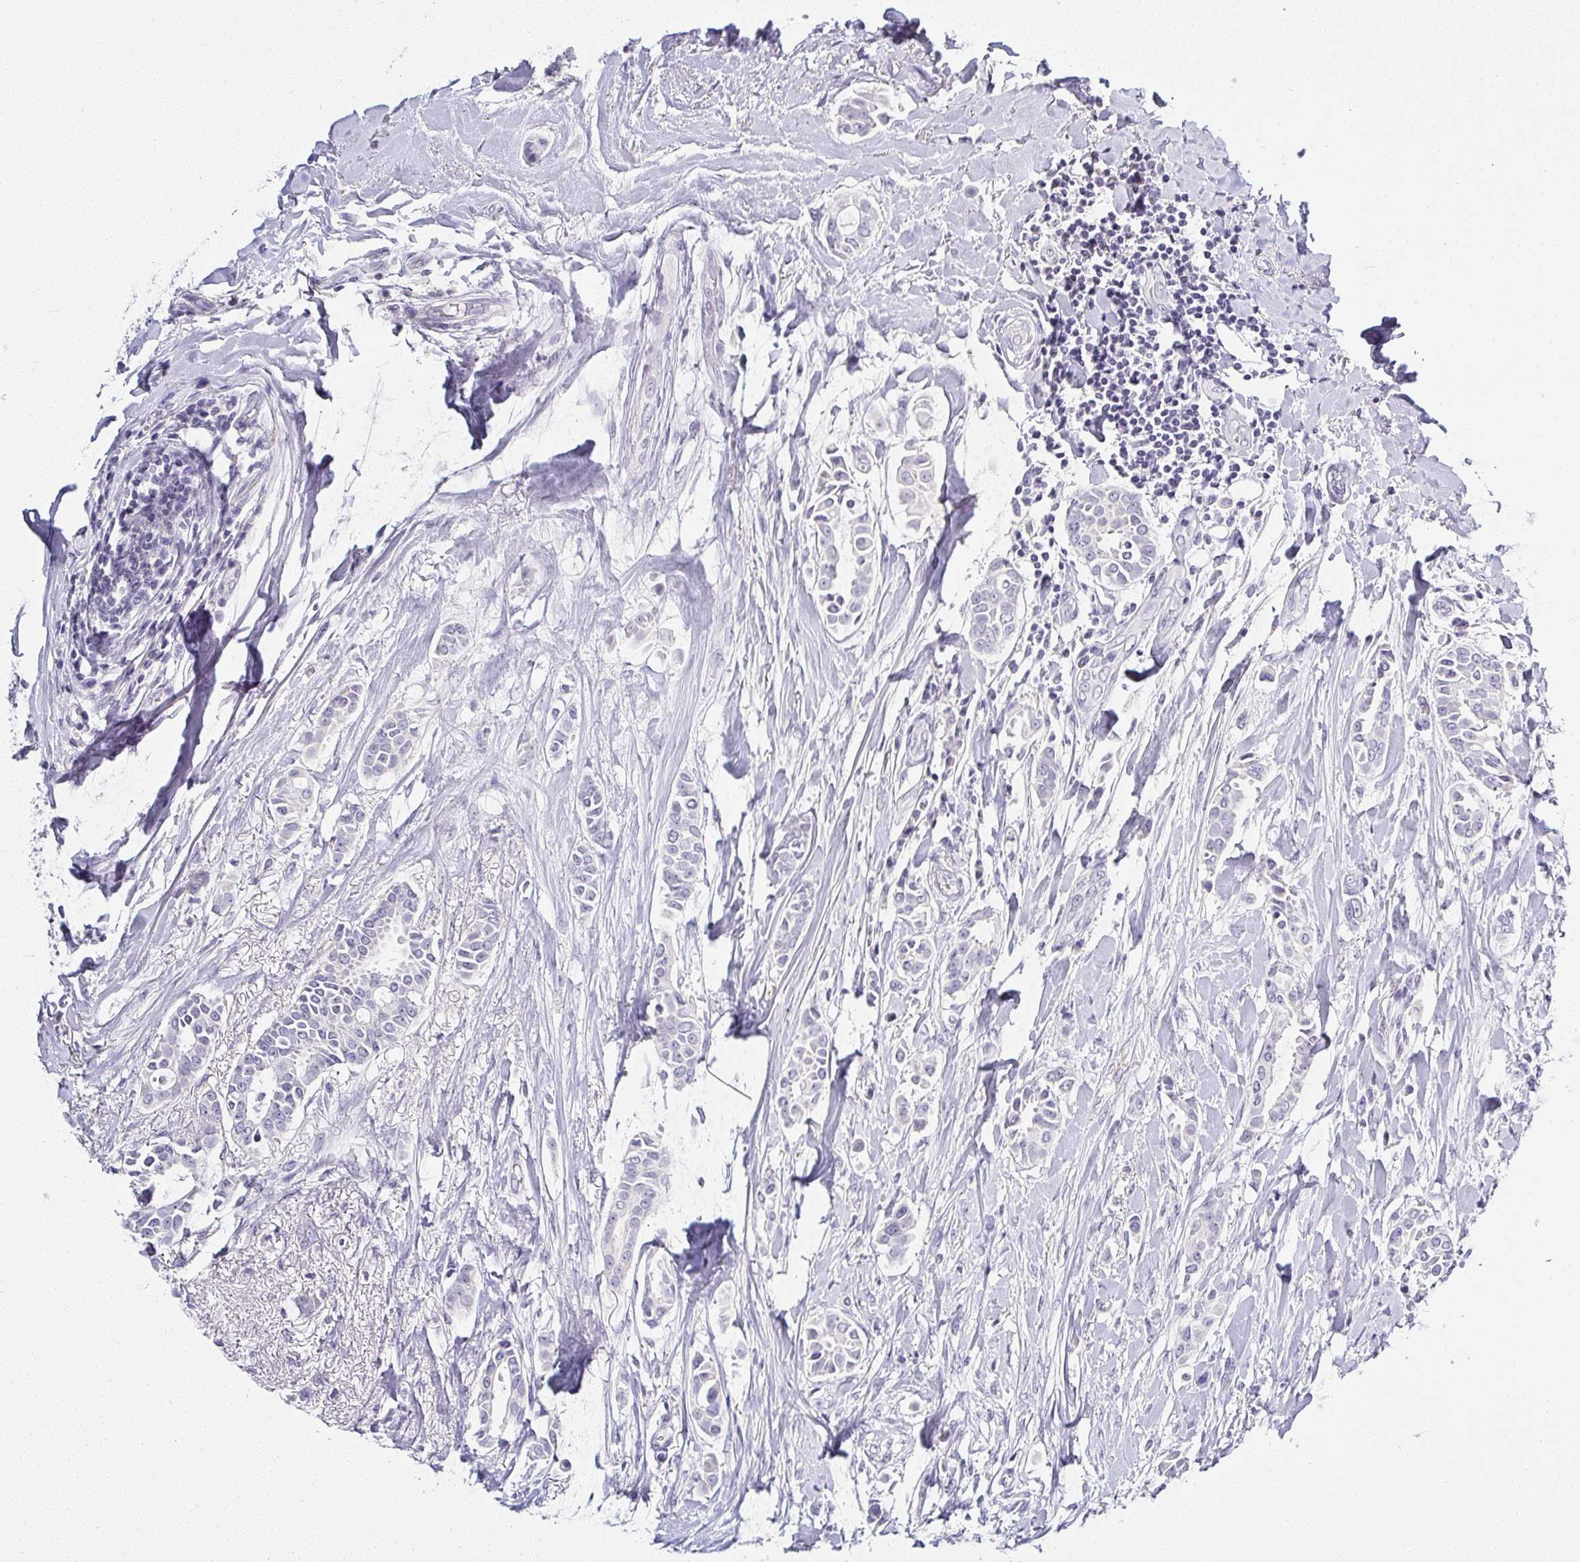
{"staining": {"intensity": "negative", "quantity": "none", "location": "none"}, "tissue": "breast cancer", "cell_type": "Tumor cells", "image_type": "cancer", "snomed": [{"axis": "morphology", "description": "Duct carcinoma"}, {"axis": "topography", "description": "Breast"}], "caption": "DAB (3,3'-diaminobenzidine) immunohistochemical staining of infiltrating ductal carcinoma (breast) demonstrates no significant expression in tumor cells.", "gene": "SERPINB3", "patient": {"sex": "female", "age": 64}}